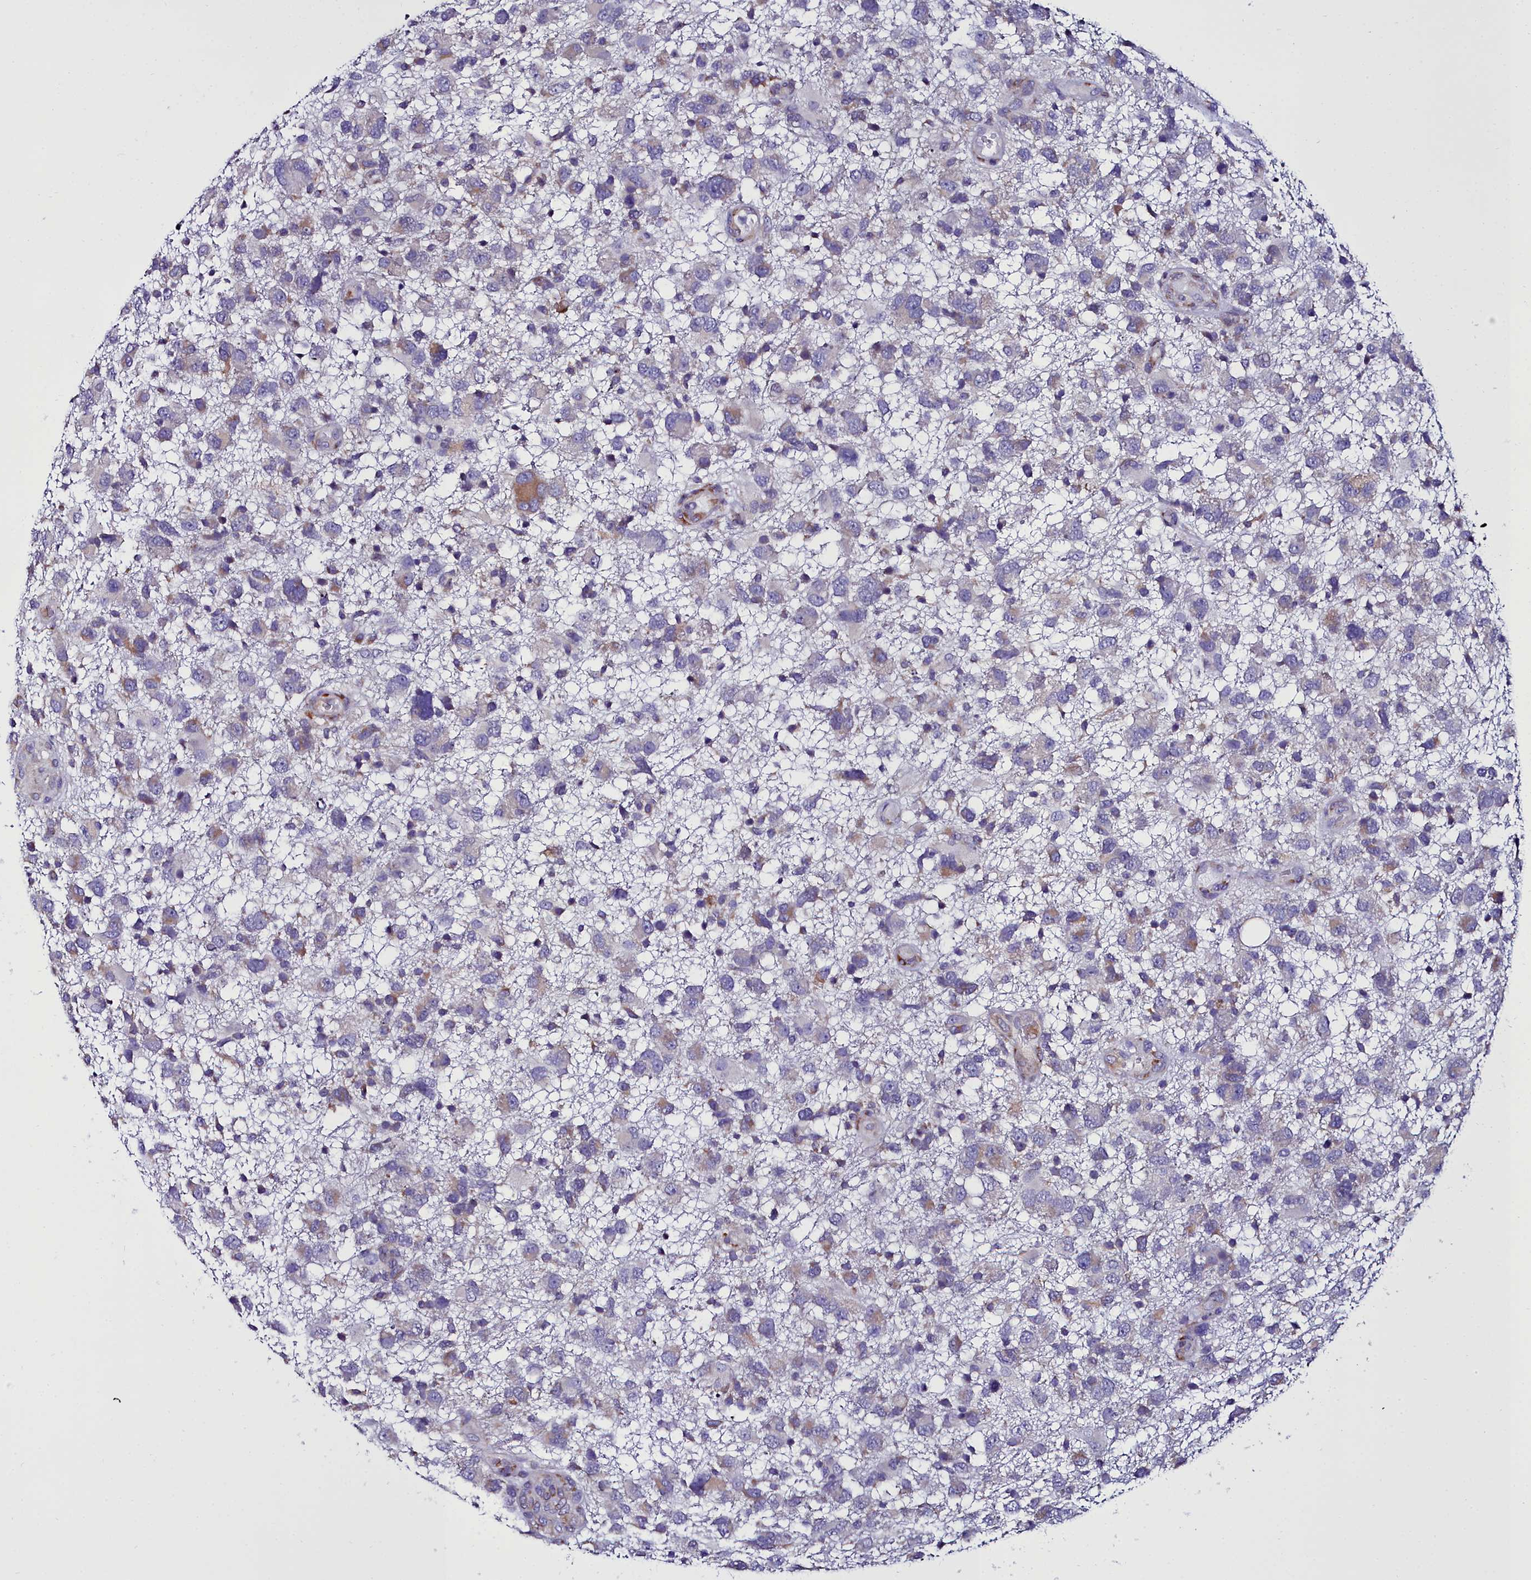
{"staining": {"intensity": "weak", "quantity": "25%-75%", "location": "cytoplasmic/membranous"}, "tissue": "glioma", "cell_type": "Tumor cells", "image_type": "cancer", "snomed": [{"axis": "morphology", "description": "Glioma, malignant, High grade"}, {"axis": "topography", "description": "Brain"}], "caption": "This is an image of IHC staining of high-grade glioma (malignant), which shows weak staining in the cytoplasmic/membranous of tumor cells.", "gene": "TXNDC5", "patient": {"sex": "male", "age": 61}}